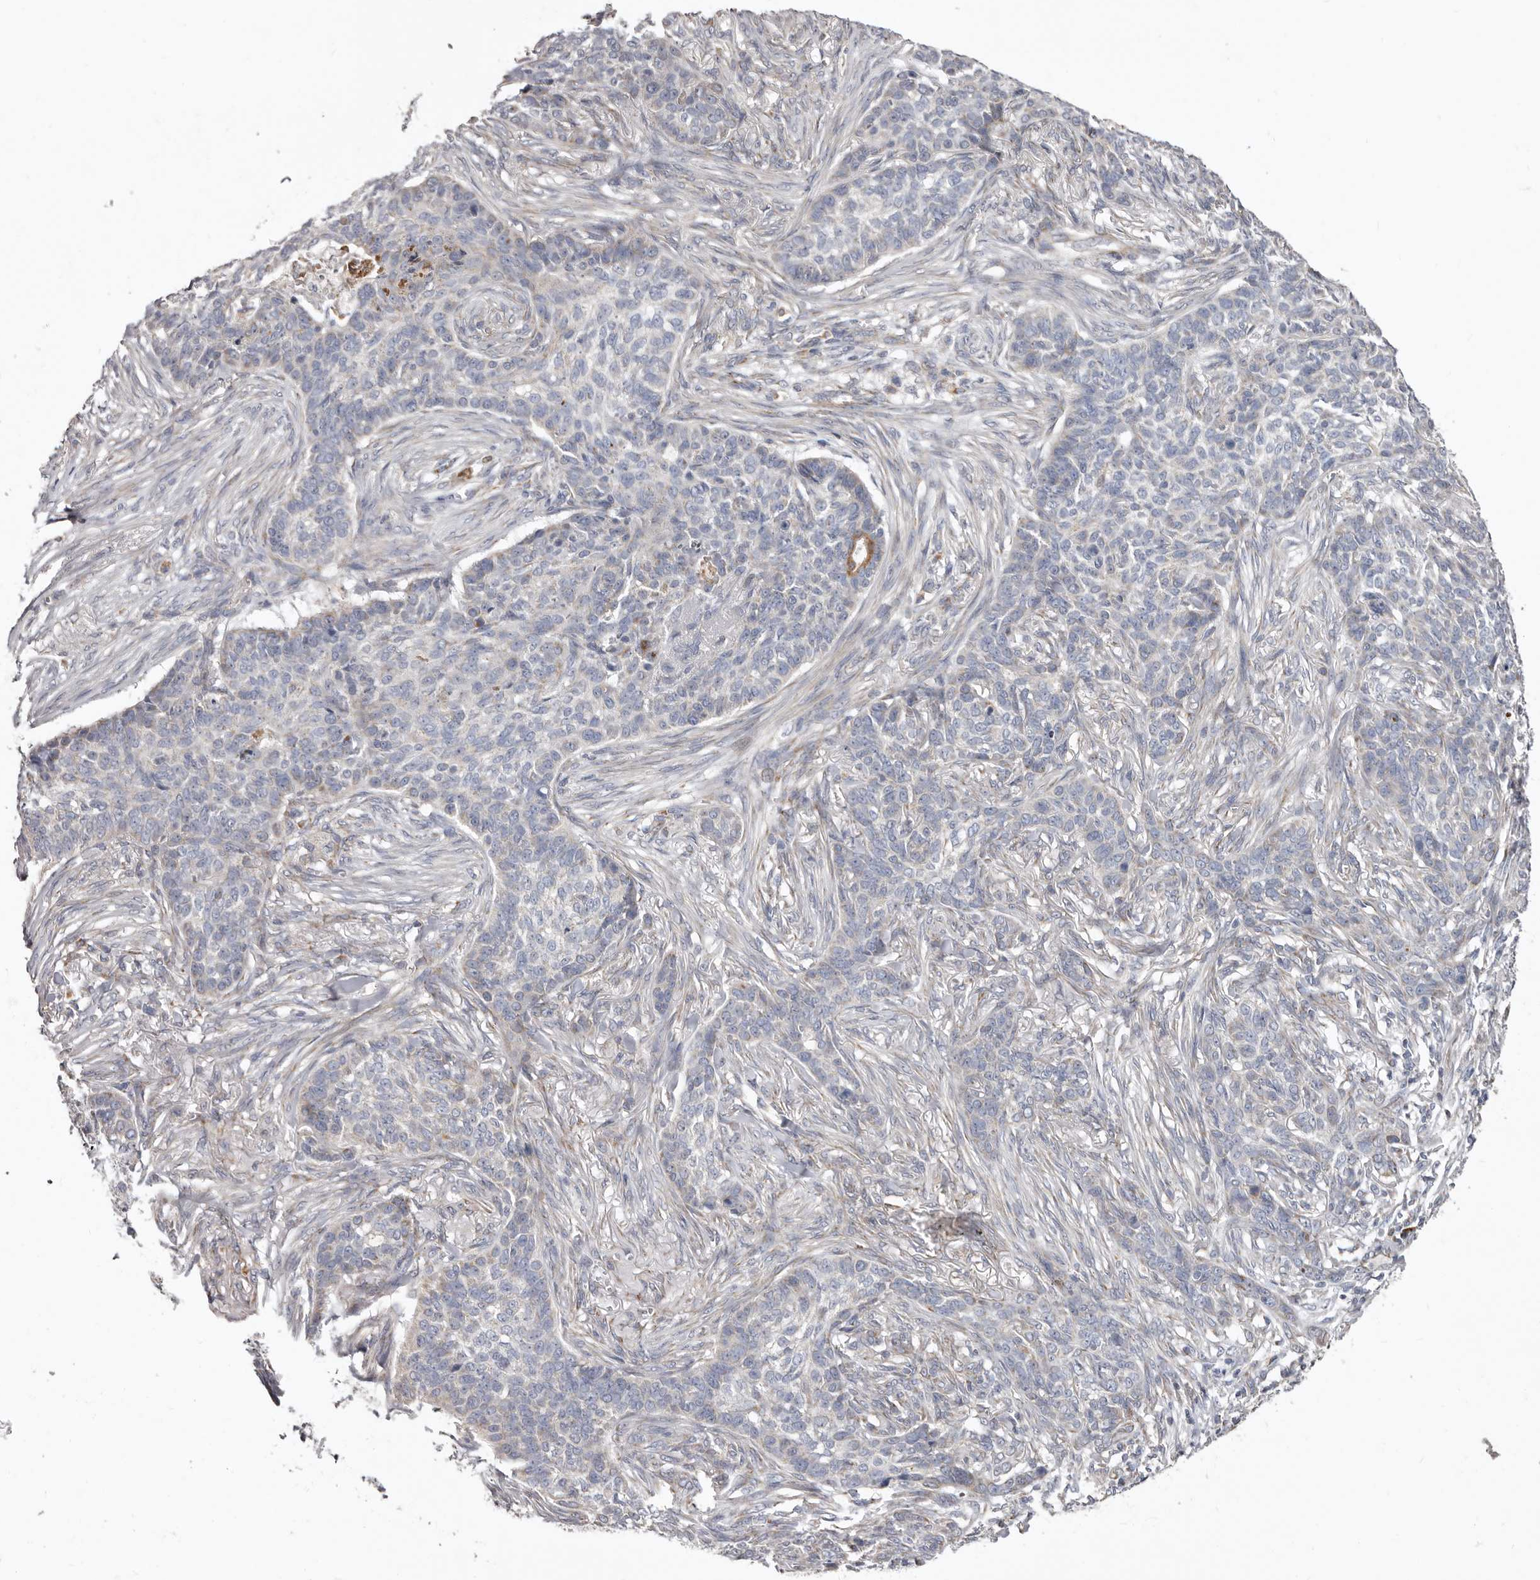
{"staining": {"intensity": "weak", "quantity": "<25%", "location": "cytoplasmic/membranous"}, "tissue": "skin cancer", "cell_type": "Tumor cells", "image_type": "cancer", "snomed": [{"axis": "morphology", "description": "Basal cell carcinoma"}, {"axis": "topography", "description": "Skin"}], "caption": "This is a histopathology image of IHC staining of skin cancer, which shows no positivity in tumor cells.", "gene": "FMO2", "patient": {"sex": "male", "age": 85}}